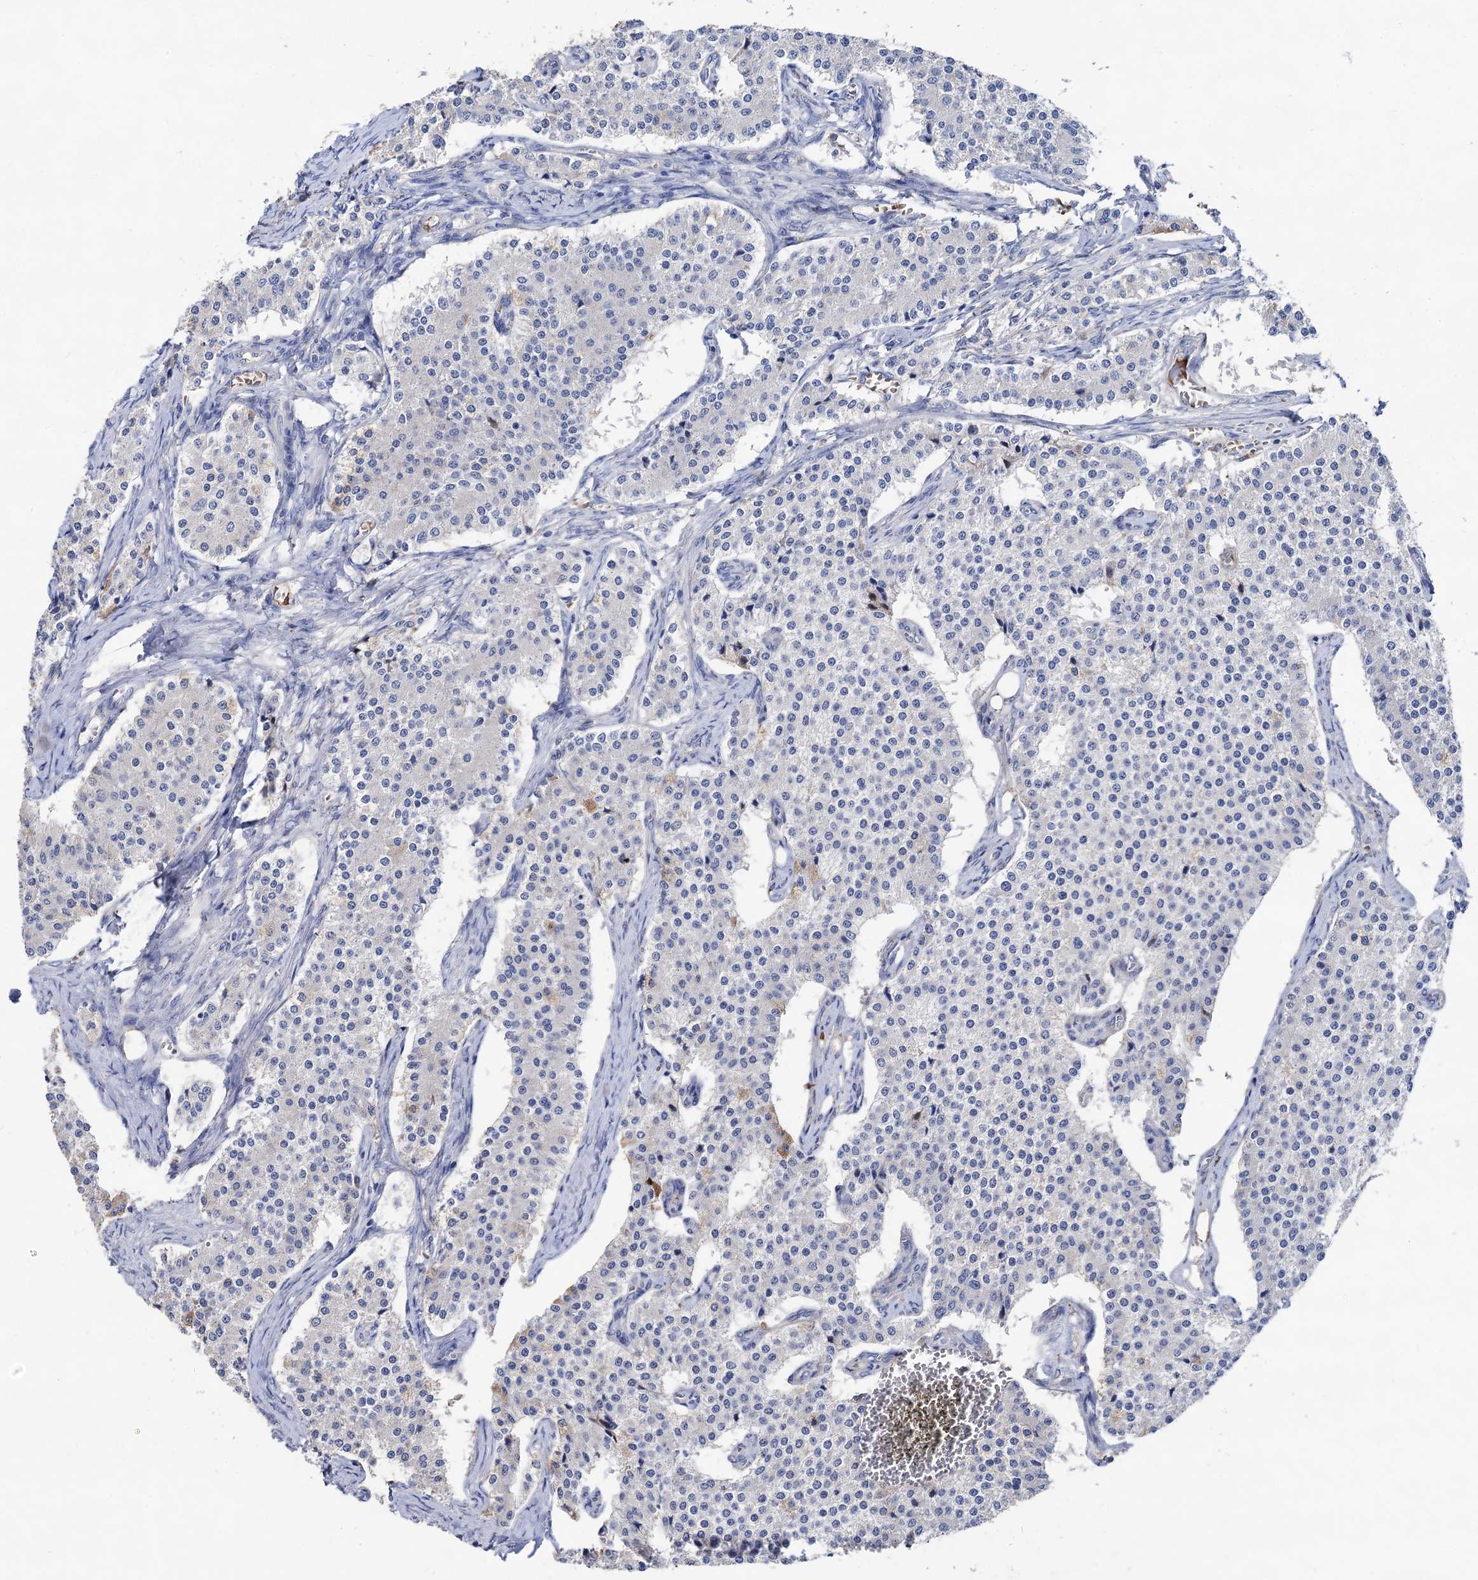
{"staining": {"intensity": "negative", "quantity": "none", "location": "none"}, "tissue": "carcinoid", "cell_type": "Tumor cells", "image_type": "cancer", "snomed": [{"axis": "morphology", "description": "Carcinoid, malignant, NOS"}, {"axis": "topography", "description": "Colon"}], "caption": "Carcinoid was stained to show a protein in brown. There is no significant expression in tumor cells.", "gene": "HVCN1", "patient": {"sex": "female", "age": 52}}